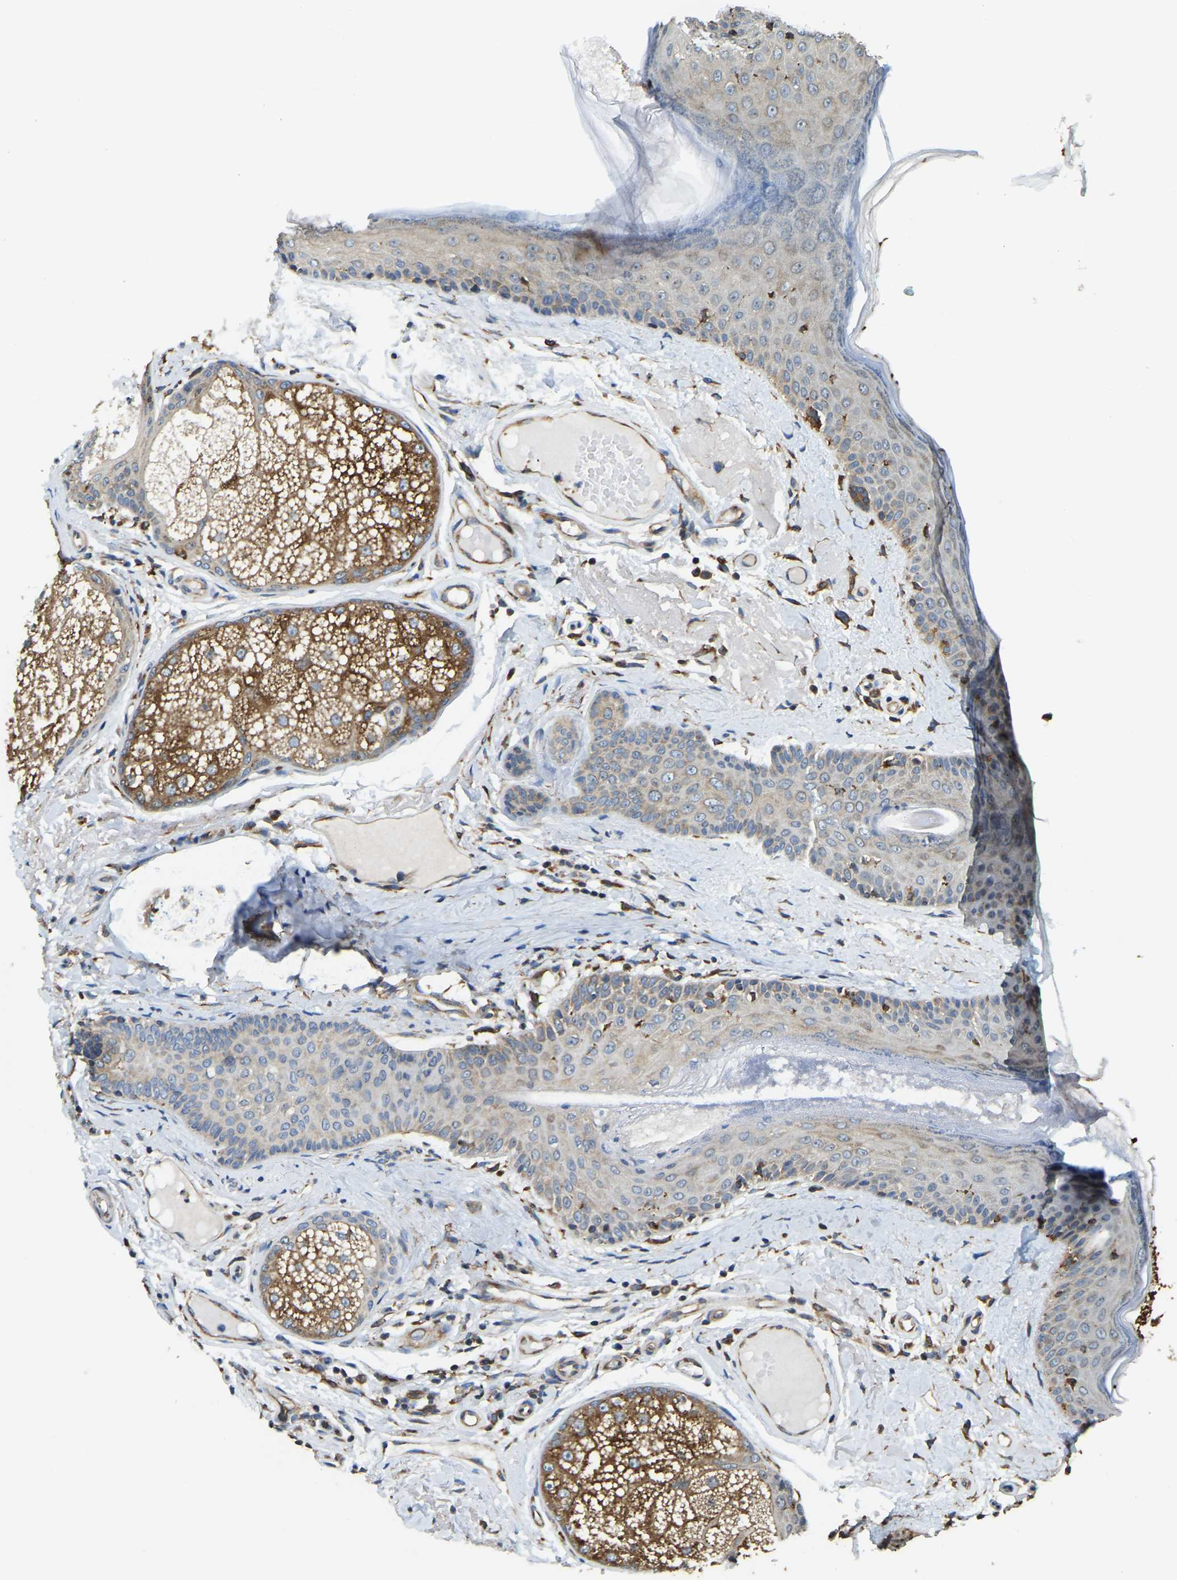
{"staining": {"intensity": "moderate", "quantity": "25%-75%", "location": "cytoplasmic/membranous"}, "tissue": "oral mucosa", "cell_type": "Squamous epithelial cells", "image_type": "normal", "snomed": [{"axis": "morphology", "description": "Normal tissue, NOS"}, {"axis": "topography", "description": "Skin"}, {"axis": "topography", "description": "Oral tissue"}], "caption": "A high-resolution photomicrograph shows immunohistochemistry (IHC) staining of unremarkable oral mucosa, which demonstrates moderate cytoplasmic/membranous expression in about 25%-75% of squamous epithelial cells.", "gene": "RNF115", "patient": {"sex": "male", "age": 84}}